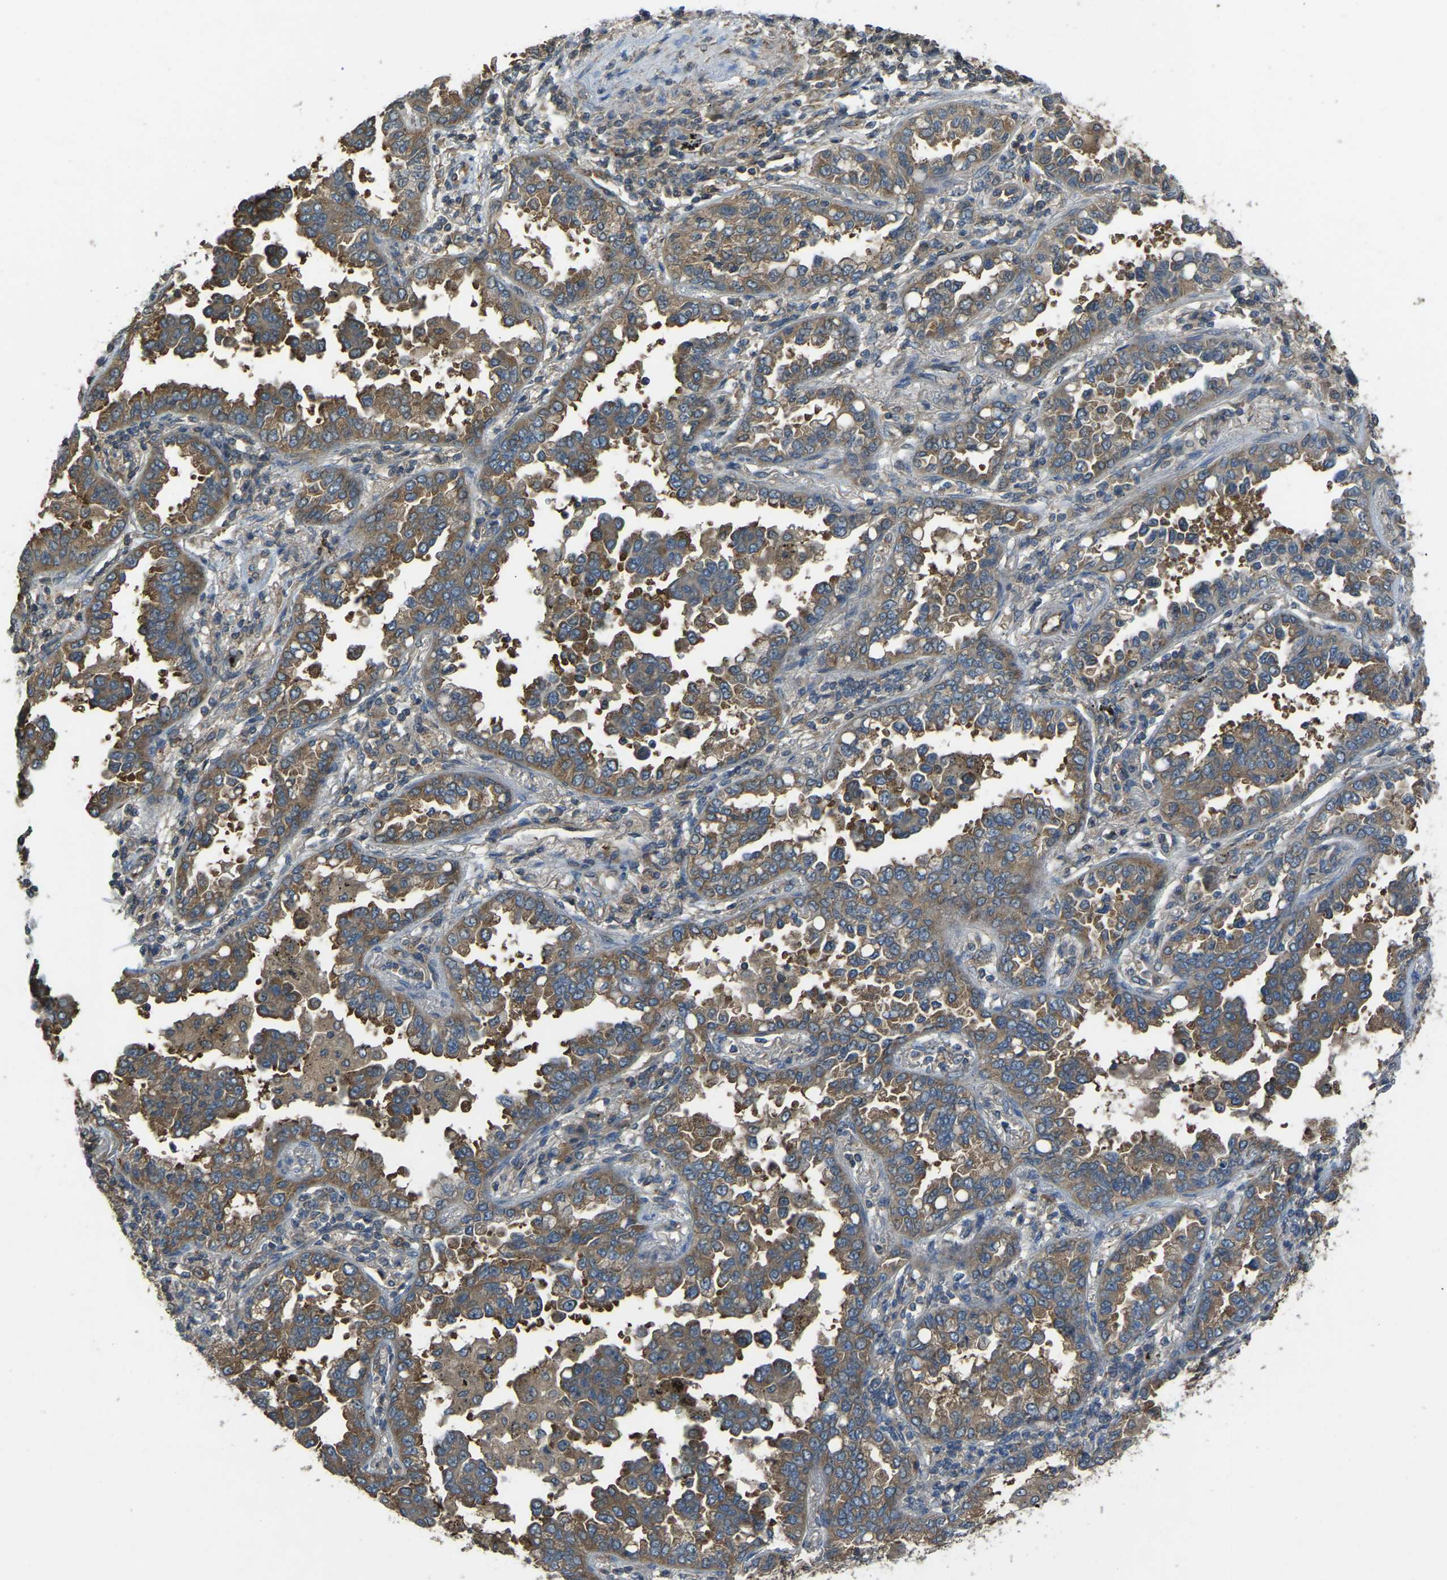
{"staining": {"intensity": "moderate", "quantity": ">75%", "location": "cytoplasmic/membranous"}, "tissue": "lung cancer", "cell_type": "Tumor cells", "image_type": "cancer", "snomed": [{"axis": "morphology", "description": "Normal tissue, NOS"}, {"axis": "morphology", "description": "Adenocarcinoma, NOS"}, {"axis": "topography", "description": "Lung"}], "caption": "A photomicrograph showing moderate cytoplasmic/membranous staining in approximately >75% of tumor cells in lung adenocarcinoma, as visualized by brown immunohistochemical staining.", "gene": "AIMP1", "patient": {"sex": "male", "age": 59}}